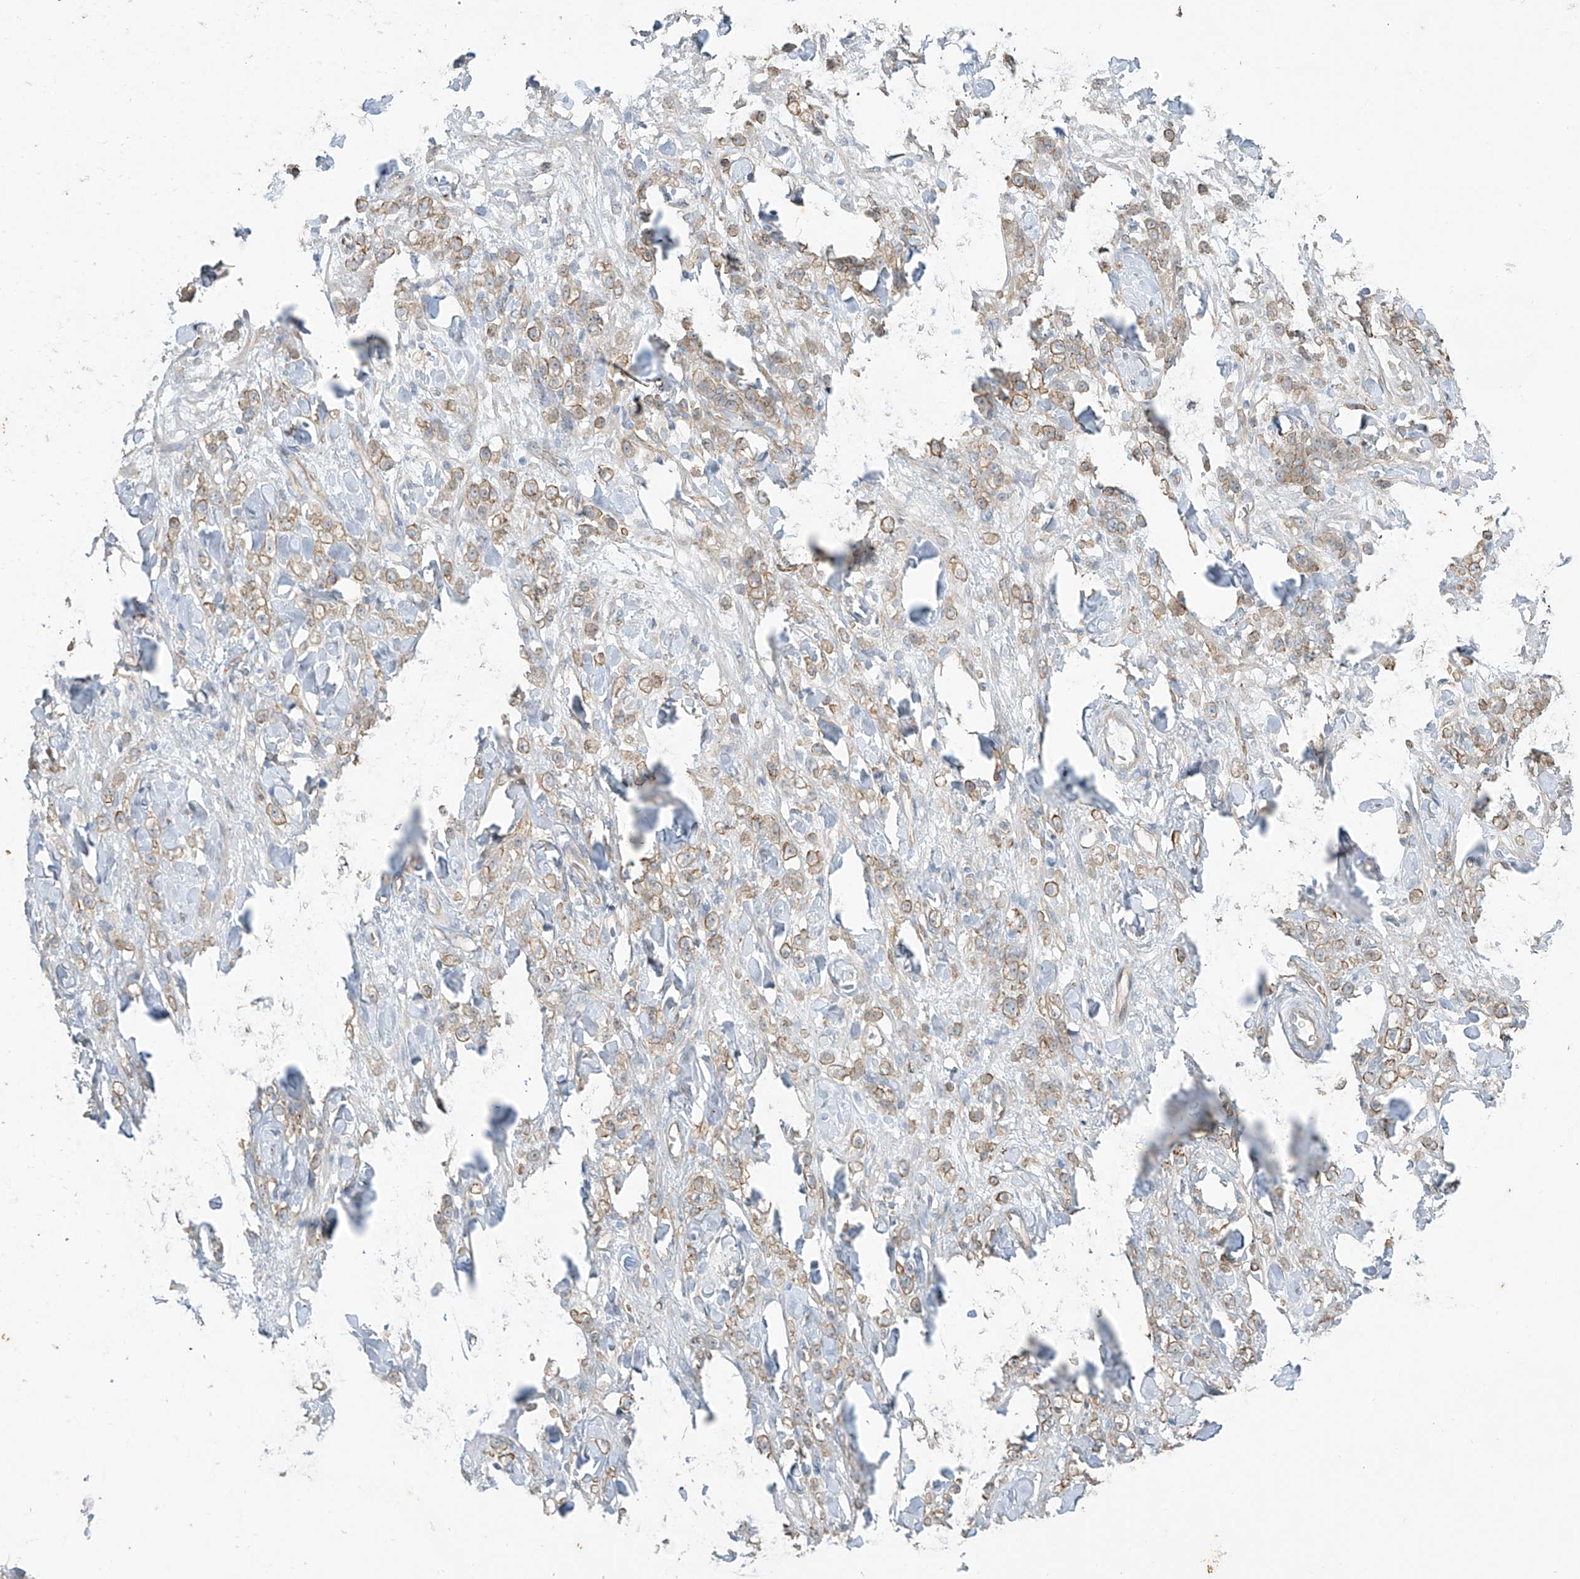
{"staining": {"intensity": "moderate", "quantity": "25%-75%", "location": "cytoplasmic/membranous"}, "tissue": "stomach cancer", "cell_type": "Tumor cells", "image_type": "cancer", "snomed": [{"axis": "morphology", "description": "Normal tissue, NOS"}, {"axis": "morphology", "description": "Adenocarcinoma, NOS"}, {"axis": "topography", "description": "Stomach"}], "caption": "Adenocarcinoma (stomach) was stained to show a protein in brown. There is medium levels of moderate cytoplasmic/membranous staining in about 25%-75% of tumor cells. The staining was performed using DAB, with brown indicating positive protein expression. Nuclei are stained blue with hematoxylin.", "gene": "TUBE1", "patient": {"sex": "male", "age": 82}}